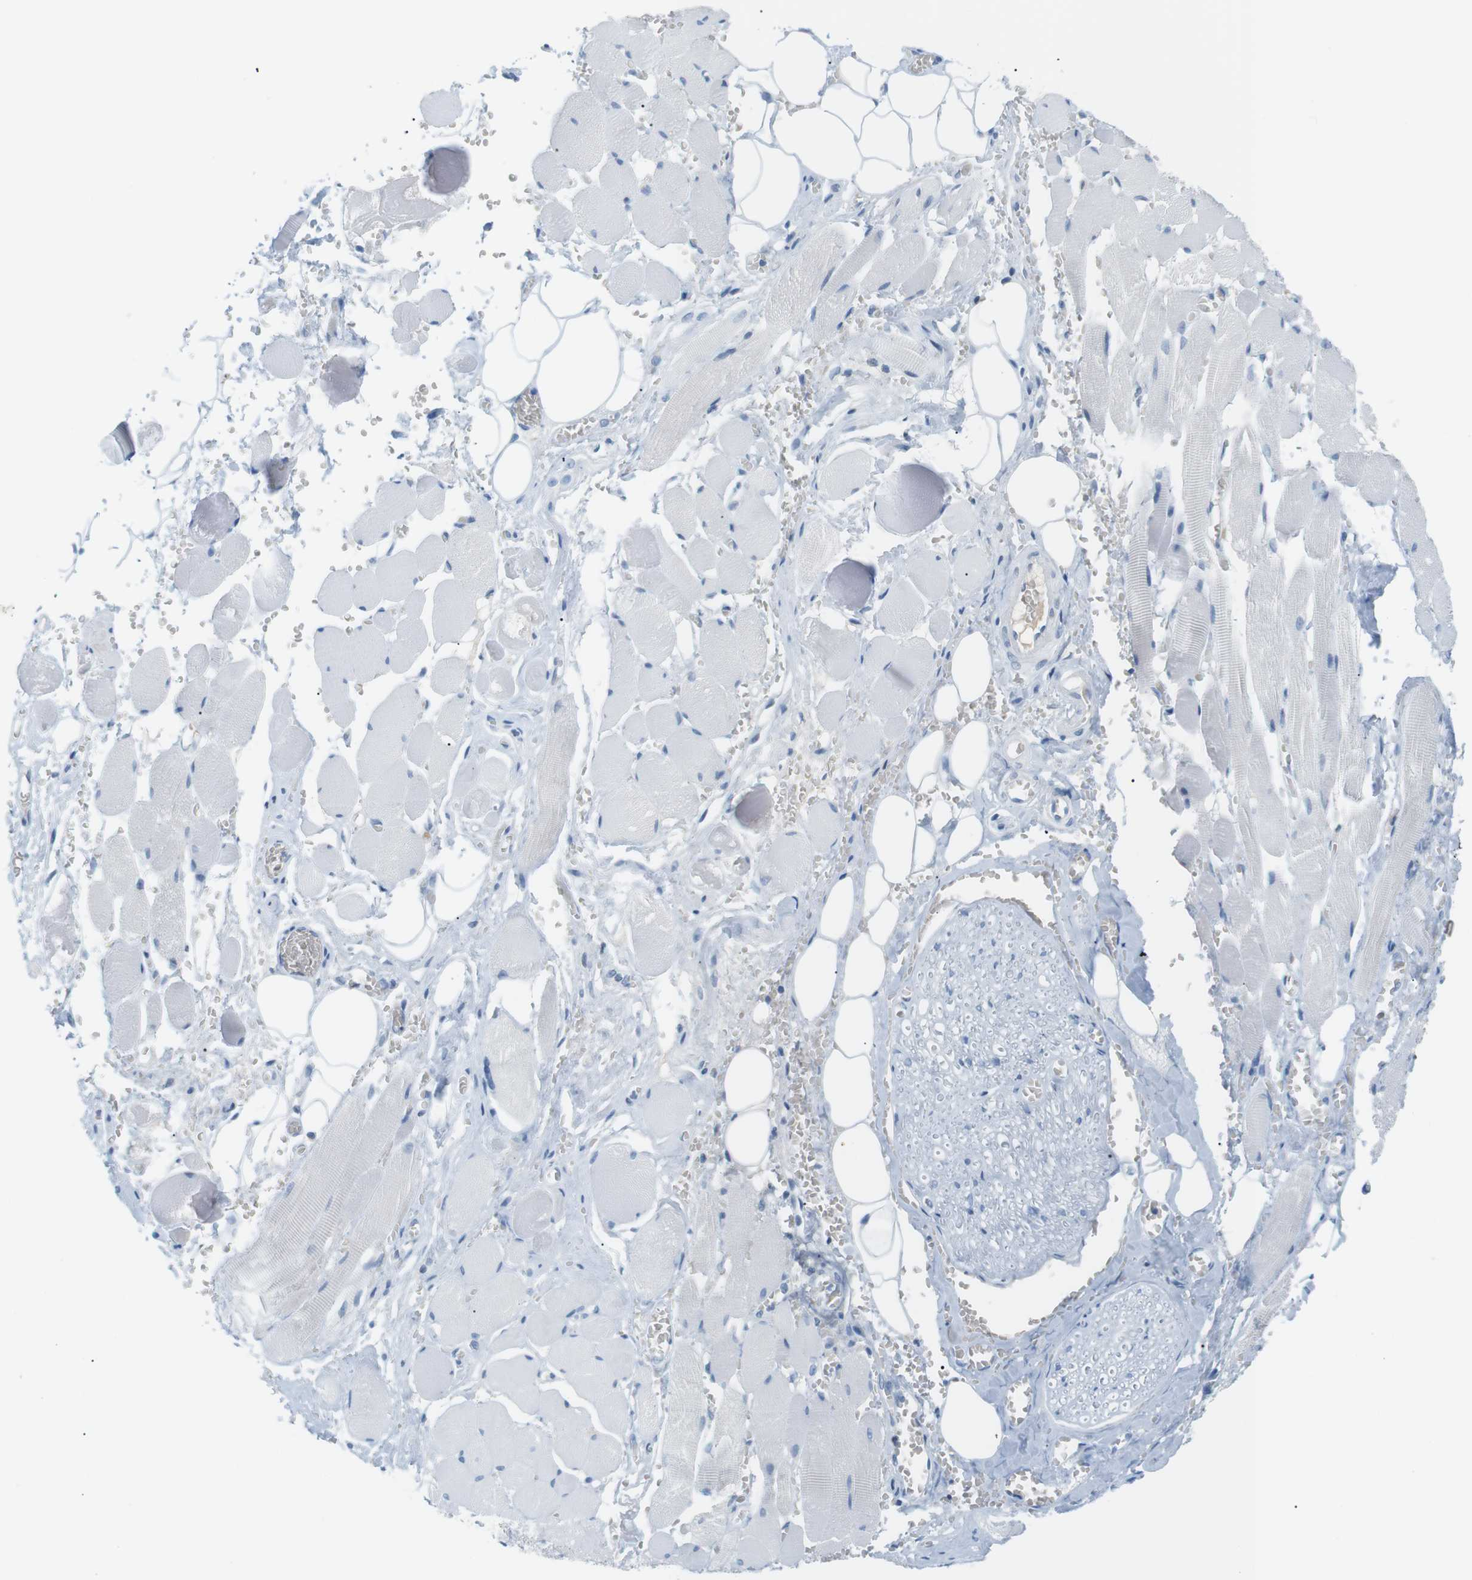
{"staining": {"intensity": "negative", "quantity": "none", "location": "none"}, "tissue": "adipose tissue", "cell_type": "Adipocytes", "image_type": "normal", "snomed": [{"axis": "morphology", "description": "Squamous cell carcinoma, NOS"}, {"axis": "topography", "description": "Oral tissue"}, {"axis": "topography", "description": "Head-Neck"}], "caption": "Adipose tissue was stained to show a protein in brown. There is no significant expression in adipocytes.", "gene": "AZGP1", "patient": {"sex": "female", "age": 50}}